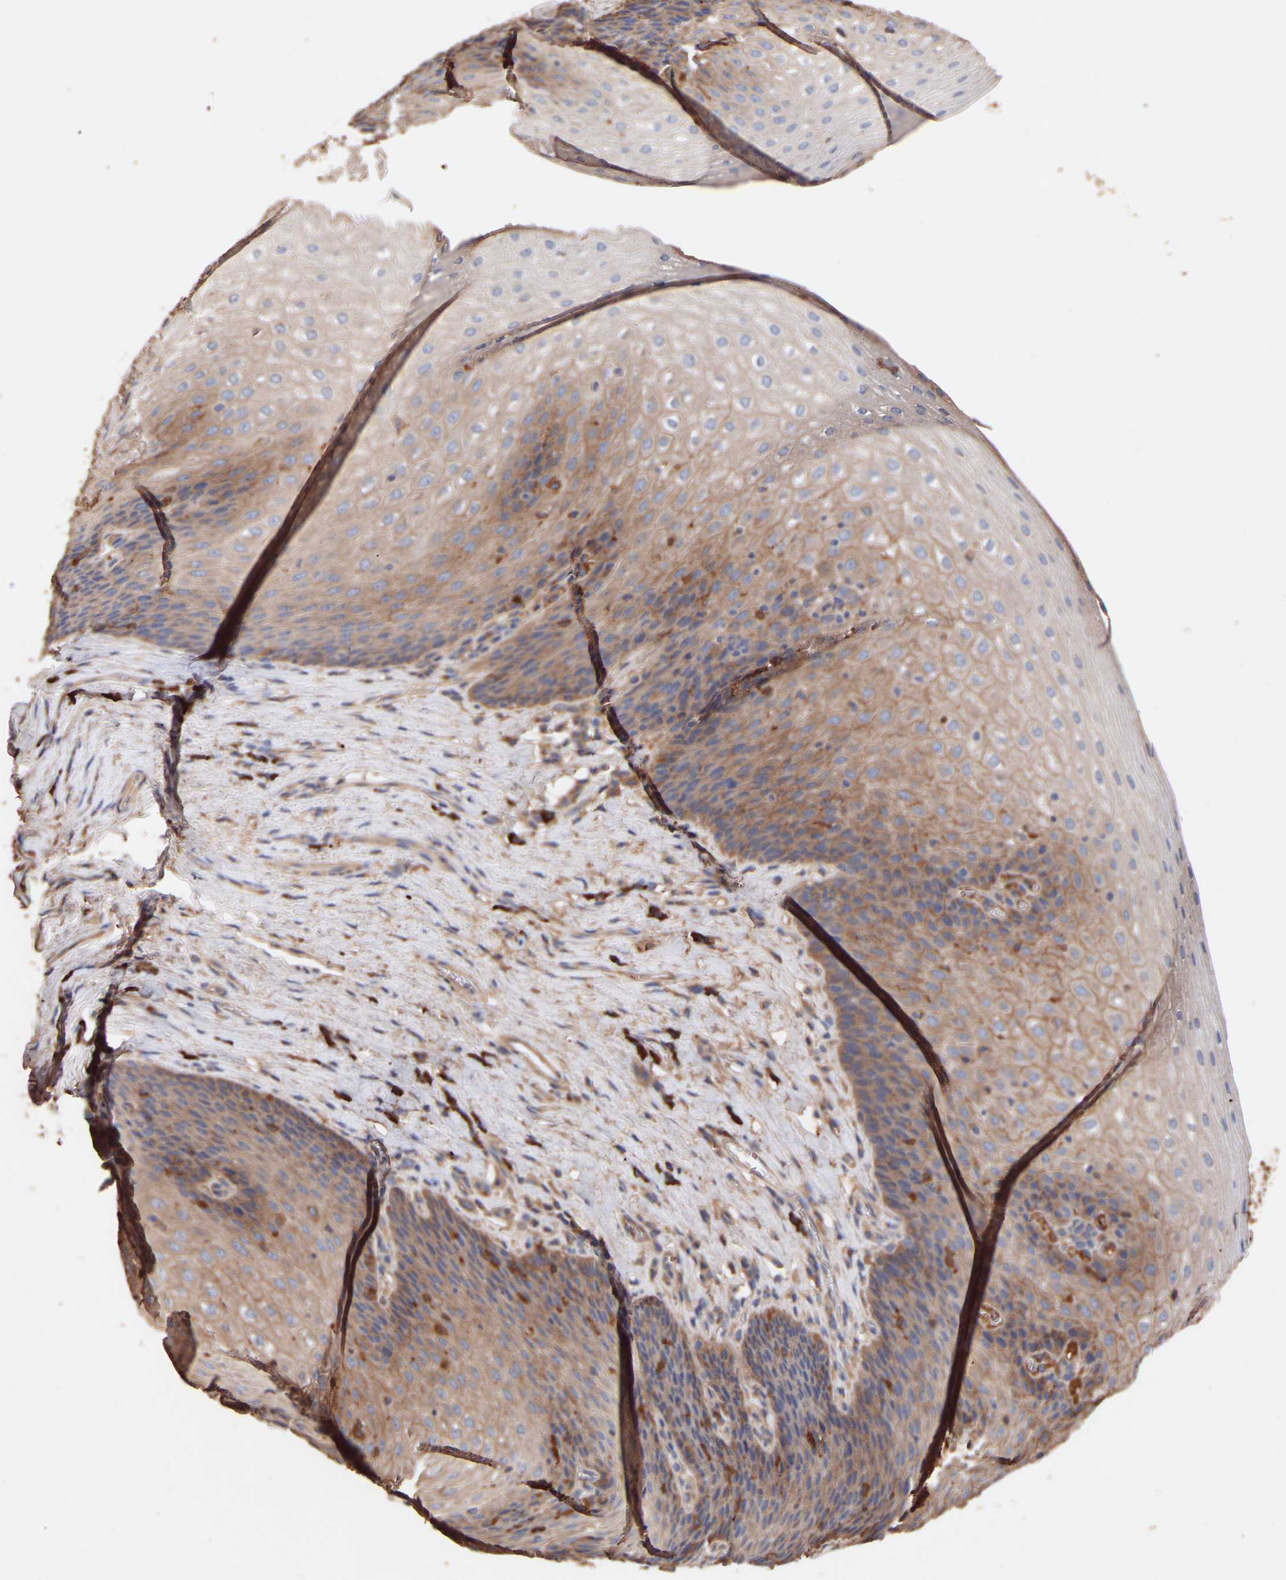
{"staining": {"intensity": "moderate", "quantity": "25%-75%", "location": "cytoplasmic/membranous"}, "tissue": "esophagus", "cell_type": "Squamous epithelial cells", "image_type": "normal", "snomed": [{"axis": "morphology", "description": "Normal tissue, NOS"}, {"axis": "topography", "description": "Esophagus"}], "caption": "Esophagus stained for a protein exhibits moderate cytoplasmic/membranous positivity in squamous epithelial cells. The staining was performed using DAB (3,3'-diaminobenzidine), with brown indicating positive protein expression. Nuclei are stained blue with hematoxylin.", "gene": "TMEM268", "patient": {"sex": "female", "age": 61}}